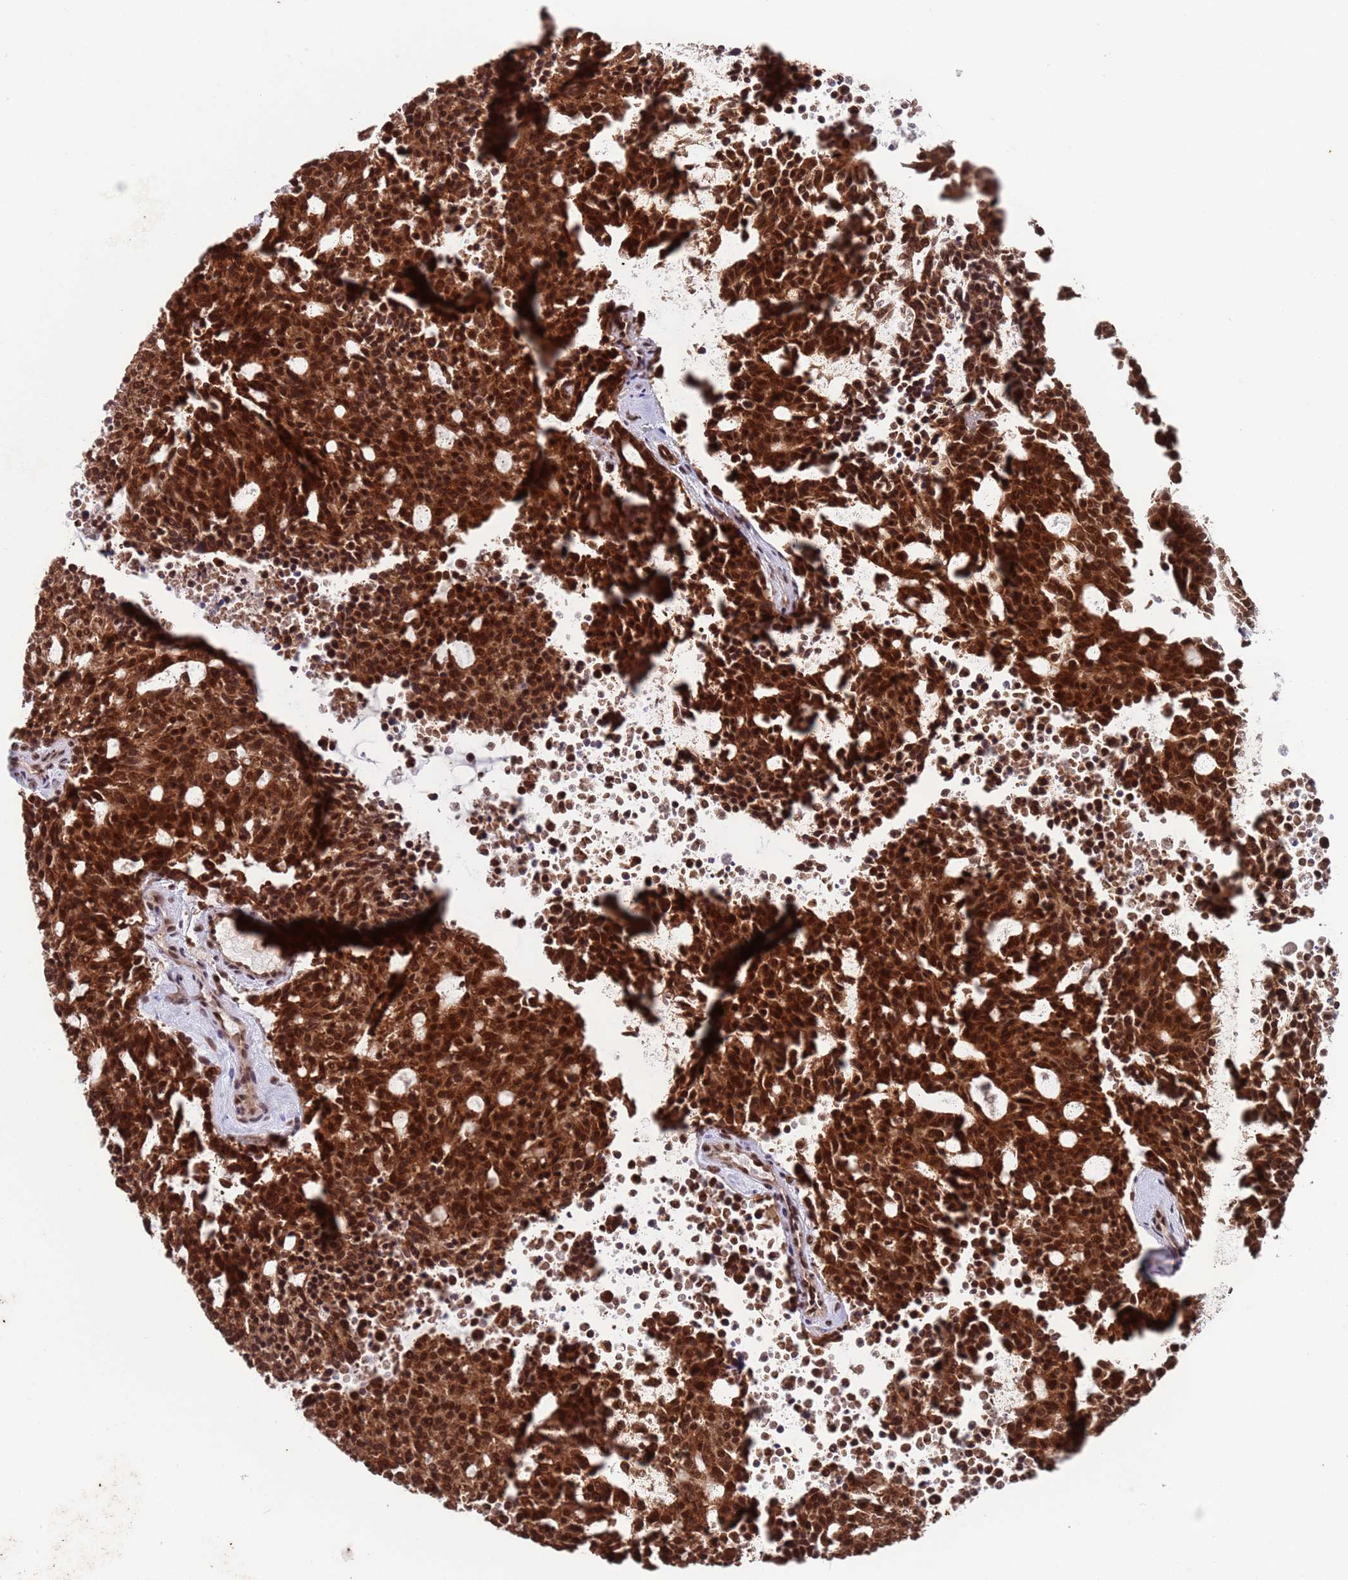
{"staining": {"intensity": "strong", "quantity": ">75%", "location": "cytoplasmic/membranous,nuclear"}, "tissue": "carcinoid", "cell_type": "Tumor cells", "image_type": "cancer", "snomed": [{"axis": "morphology", "description": "Carcinoid, malignant, NOS"}, {"axis": "topography", "description": "Pancreas"}], "caption": "Brown immunohistochemical staining in carcinoid shows strong cytoplasmic/membranous and nuclear positivity in approximately >75% of tumor cells.", "gene": "FUBP3", "patient": {"sex": "female", "age": 54}}